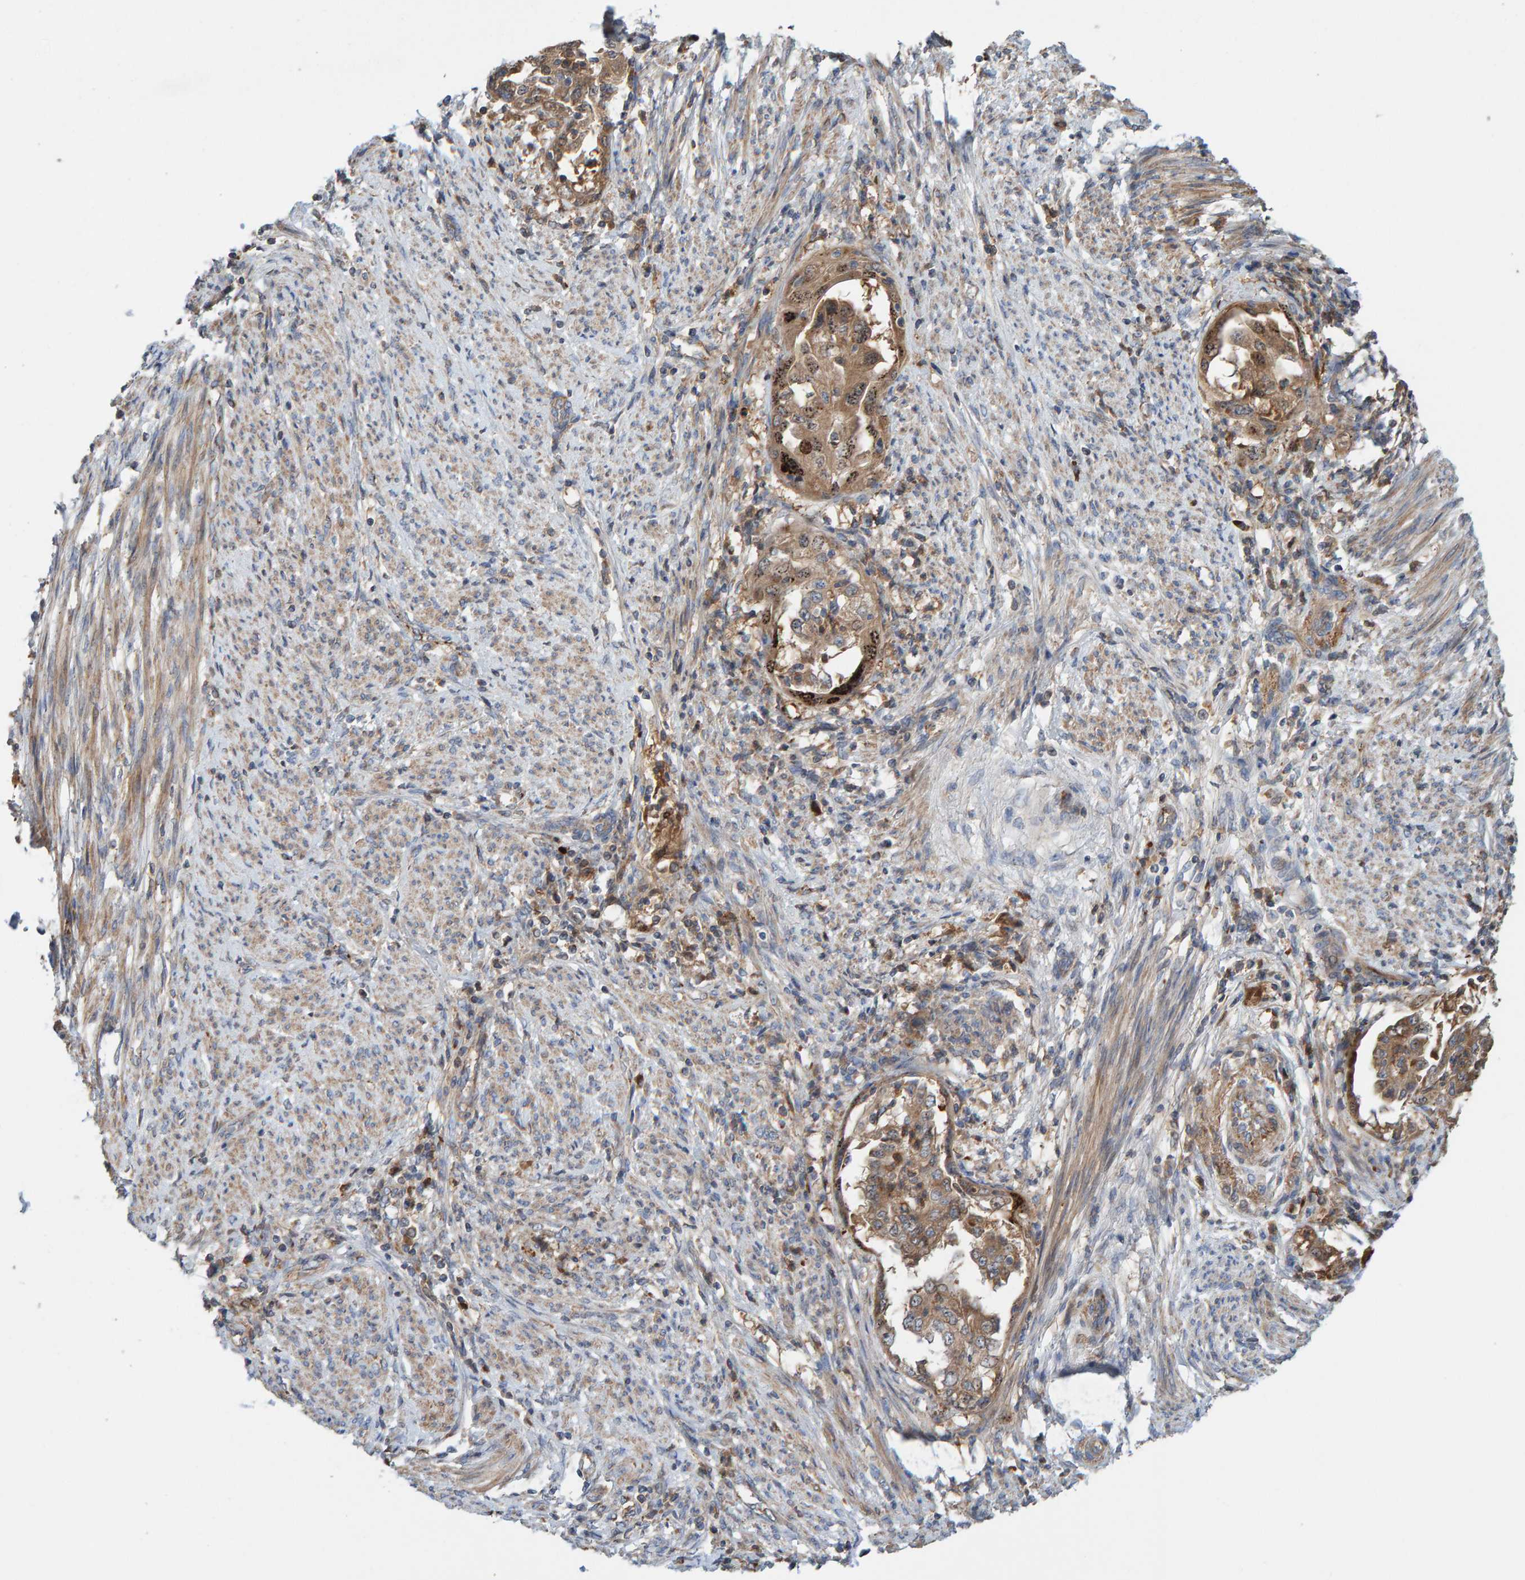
{"staining": {"intensity": "moderate", "quantity": ">75%", "location": "cytoplasmic/membranous"}, "tissue": "endometrial cancer", "cell_type": "Tumor cells", "image_type": "cancer", "snomed": [{"axis": "morphology", "description": "Adenocarcinoma, NOS"}, {"axis": "topography", "description": "Endometrium"}], "caption": "Protein expression analysis of endometrial cancer (adenocarcinoma) demonstrates moderate cytoplasmic/membranous expression in about >75% of tumor cells.", "gene": "KIAA0753", "patient": {"sex": "female", "age": 85}}